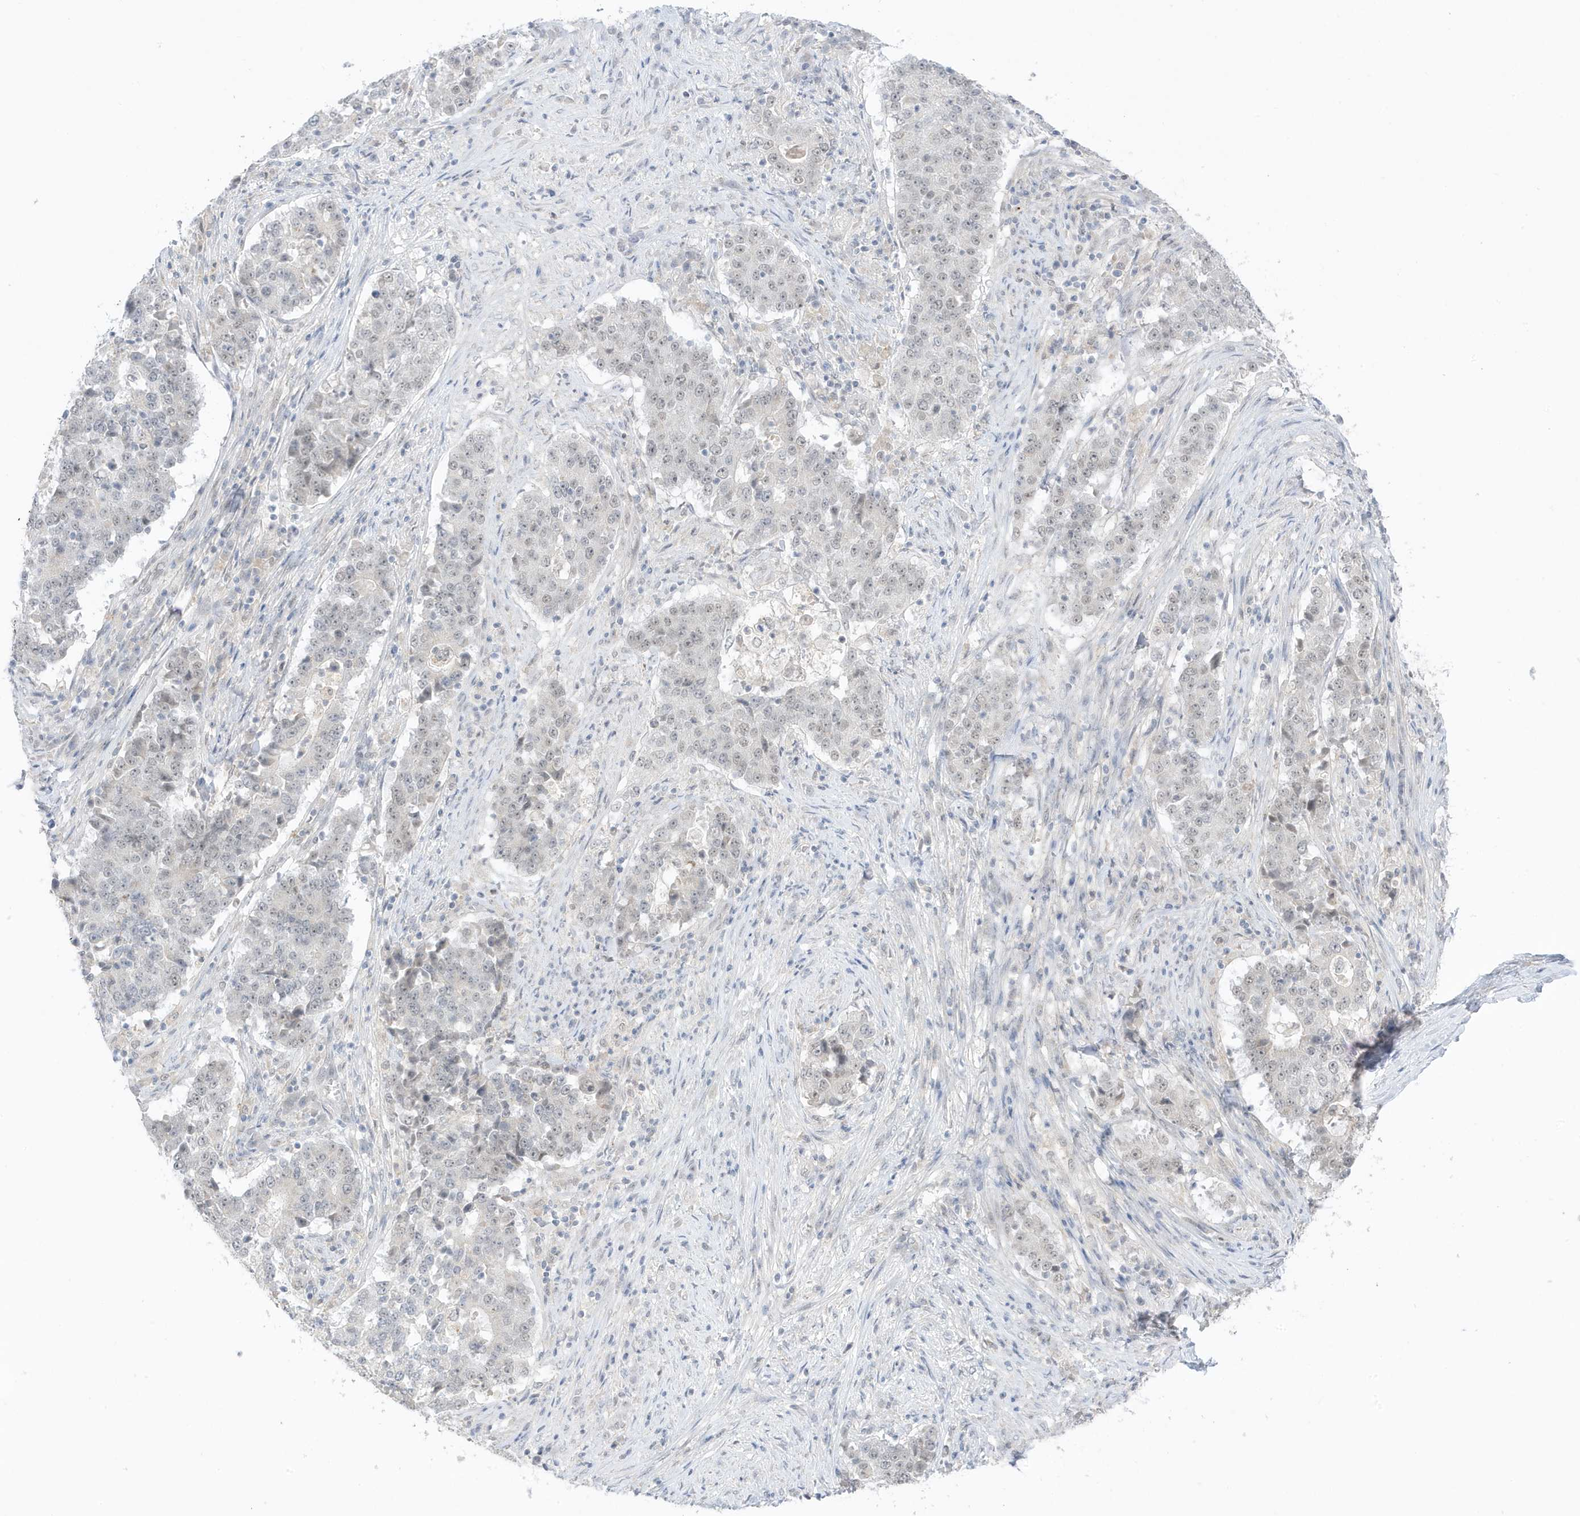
{"staining": {"intensity": "negative", "quantity": "none", "location": "none"}, "tissue": "stomach cancer", "cell_type": "Tumor cells", "image_type": "cancer", "snomed": [{"axis": "morphology", "description": "Adenocarcinoma, NOS"}, {"axis": "topography", "description": "Stomach"}], "caption": "Immunohistochemistry image of neoplastic tissue: human stomach adenocarcinoma stained with DAB demonstrates no significant protein expression in tumor cells.", "gene": "MSL3", "patient": {"sex": "male", "age": 59}}